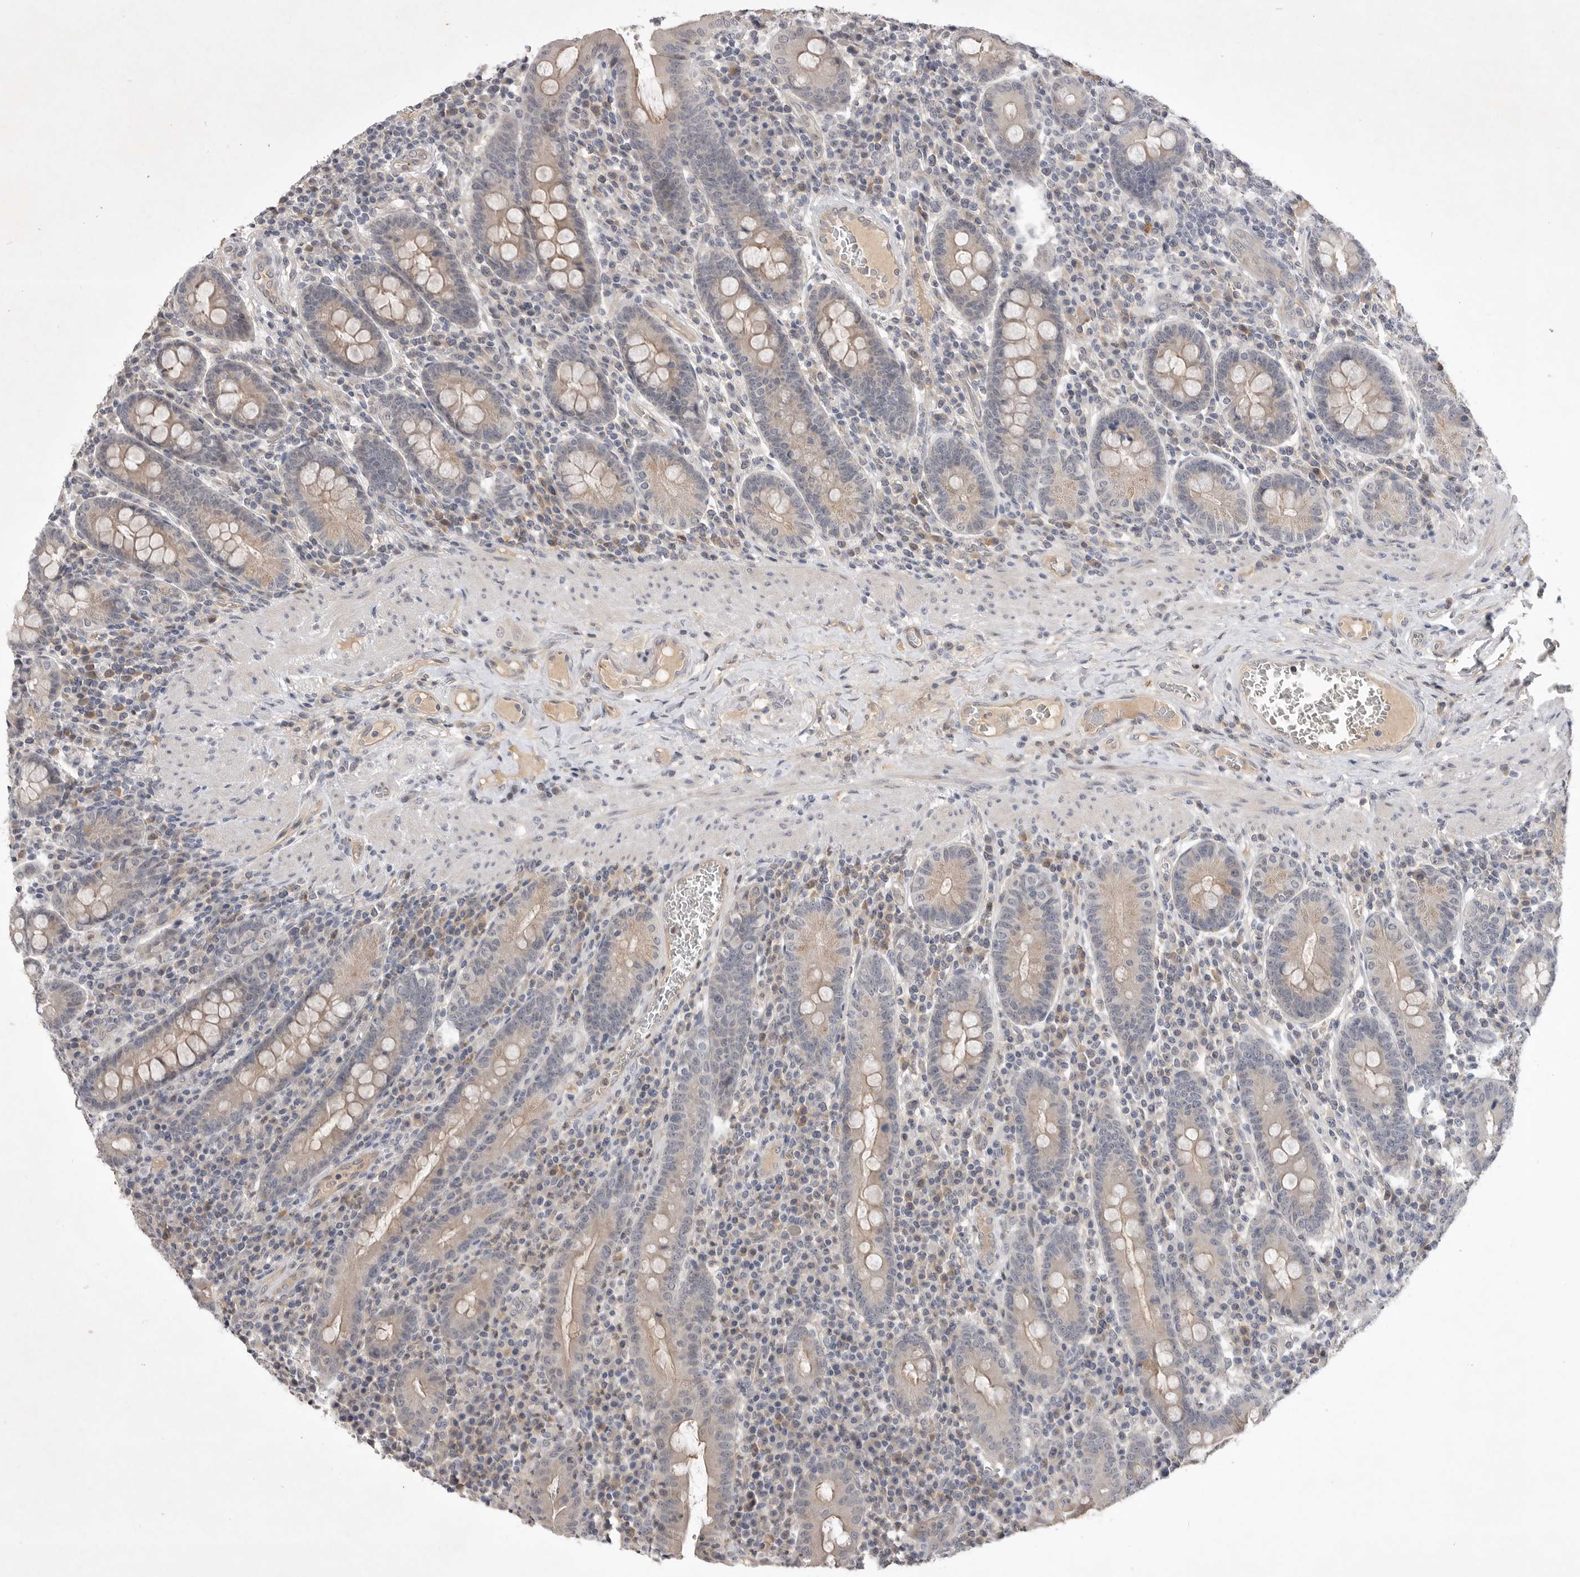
{"staining": {"intensity": "moderate", "quantity": "25%-75%", "location": "cytoplasmic/membranous"}, "tissue": "duodenum", "cell_type": "Glandular cells", "image_type": "normal", "snomed": [{"axis": "morphology", "description": "Normal tissue, NOS"}, {"axis": "morphology", "description": "Adenocarcinoma, NOS"}, {"axis": "topography", "description": "Pancreas"}, {"axis": "topography", "description": "Duodenum"}], "caption": "DAB immunohistochemical staining of benign duodenum shows moderate cytoplasmic/membranous protein expression in about 25%-75% of glandular cells.", "gene": "ITGAD", "patient": {"sex": "male", "age": 50}}